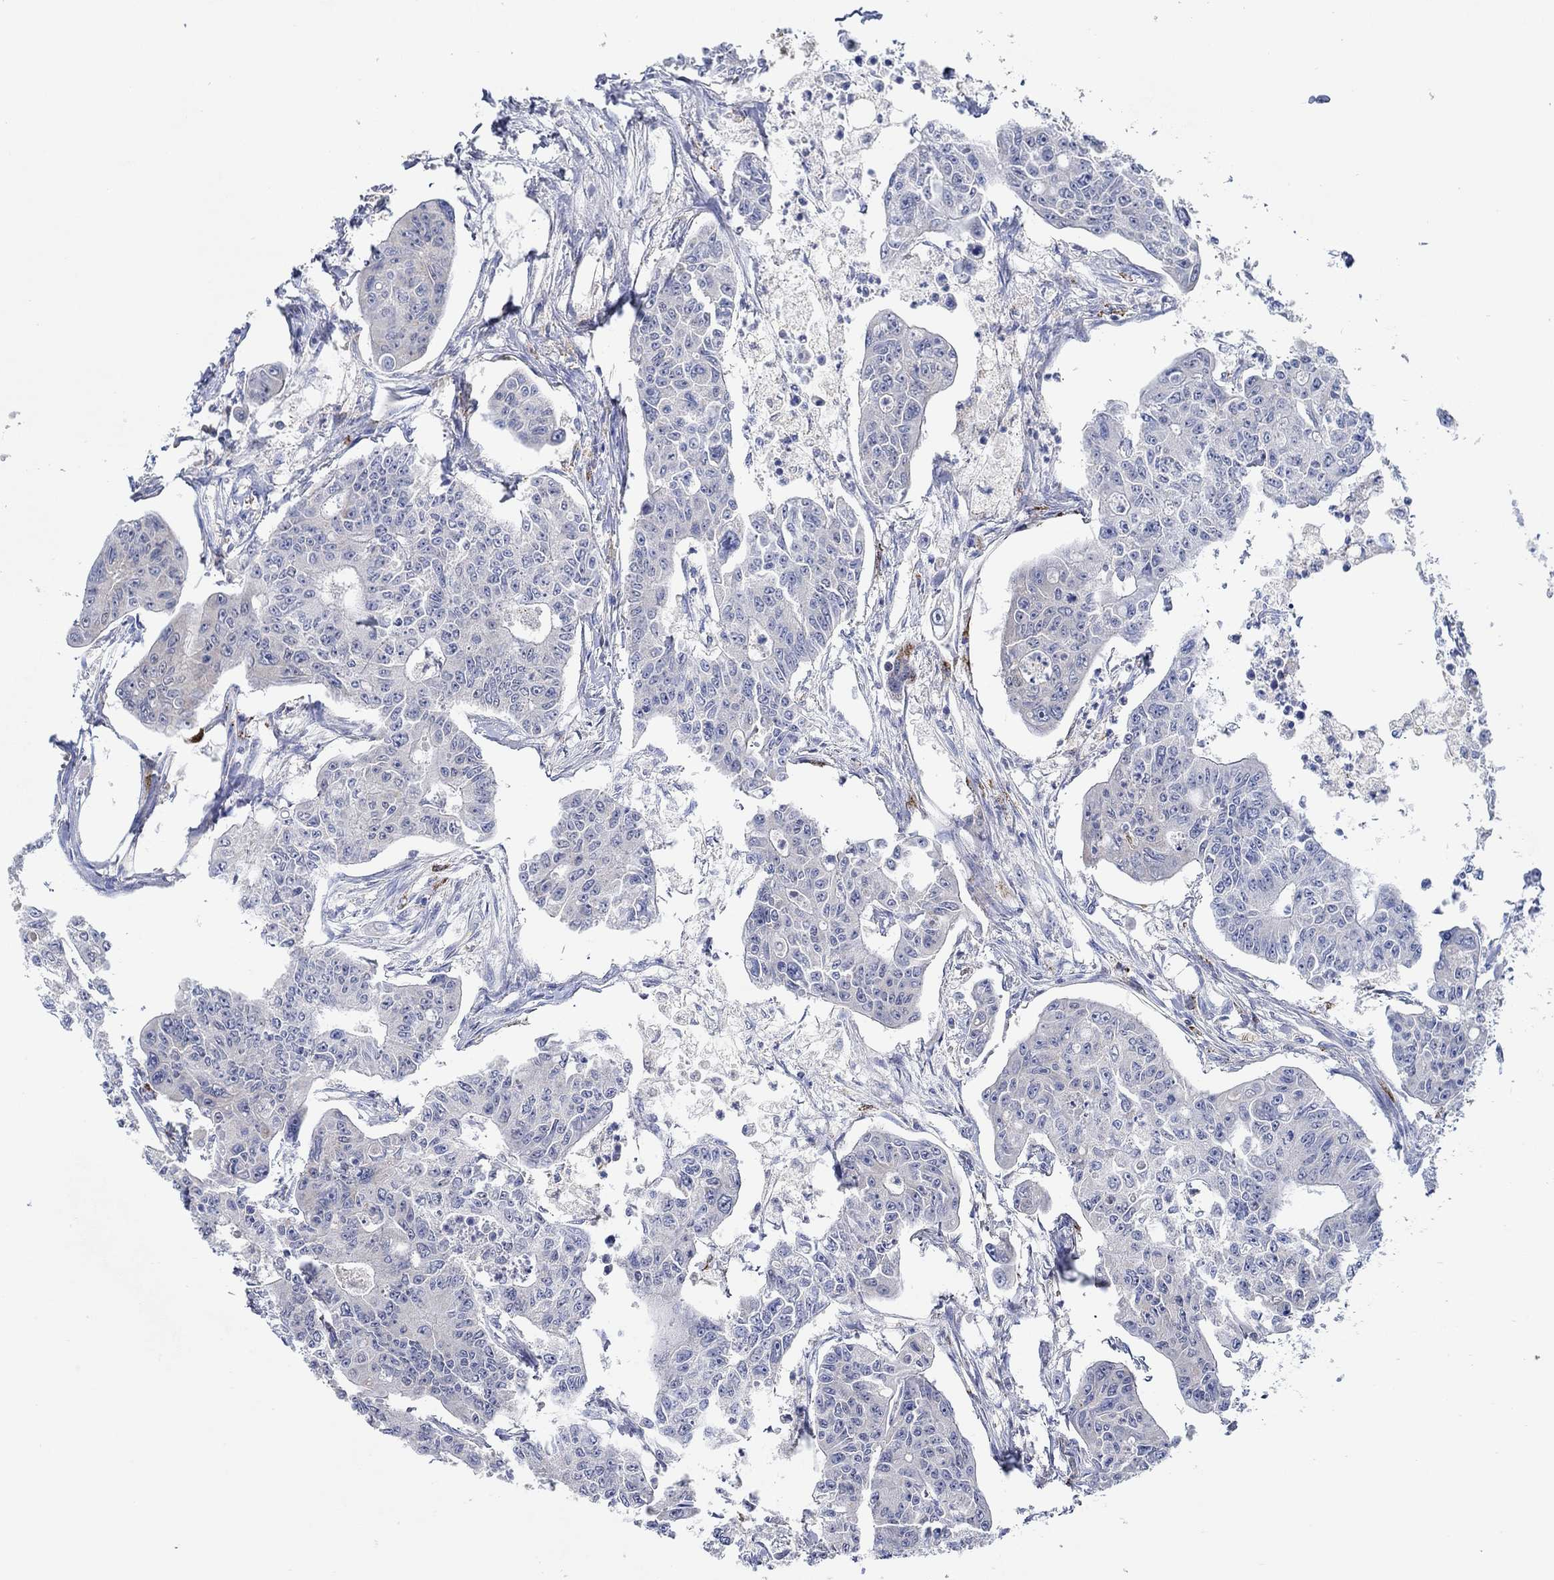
{"staining": {"intensity": "weak", "quantity": "<25%", "location": "cytoplasmic/membranous"}, "tissue": "colorectal cancer", "cell_type": "Tumor cells", "image_type": "cancer", "snomed": [{"axis": "morphology", "description": "Adenocarcinoma, NOS"}, {"axis": "topography", "description": "Colon"}], "caption": "DAB (3,3'-diaminobenzidine) immunohistochemical staining of human adenocarcinoma (colorectal) reveals no significant staining in tumor cells. The staining was performed using DAB (3,3'-diaminobenzidine) to visualize the protein expression in brown, while the nuclei were stained in blue with hematoxylin (Magnification: 20x).", "gene": "MPP1", "patient": {"sex": "male", "age": 70}}